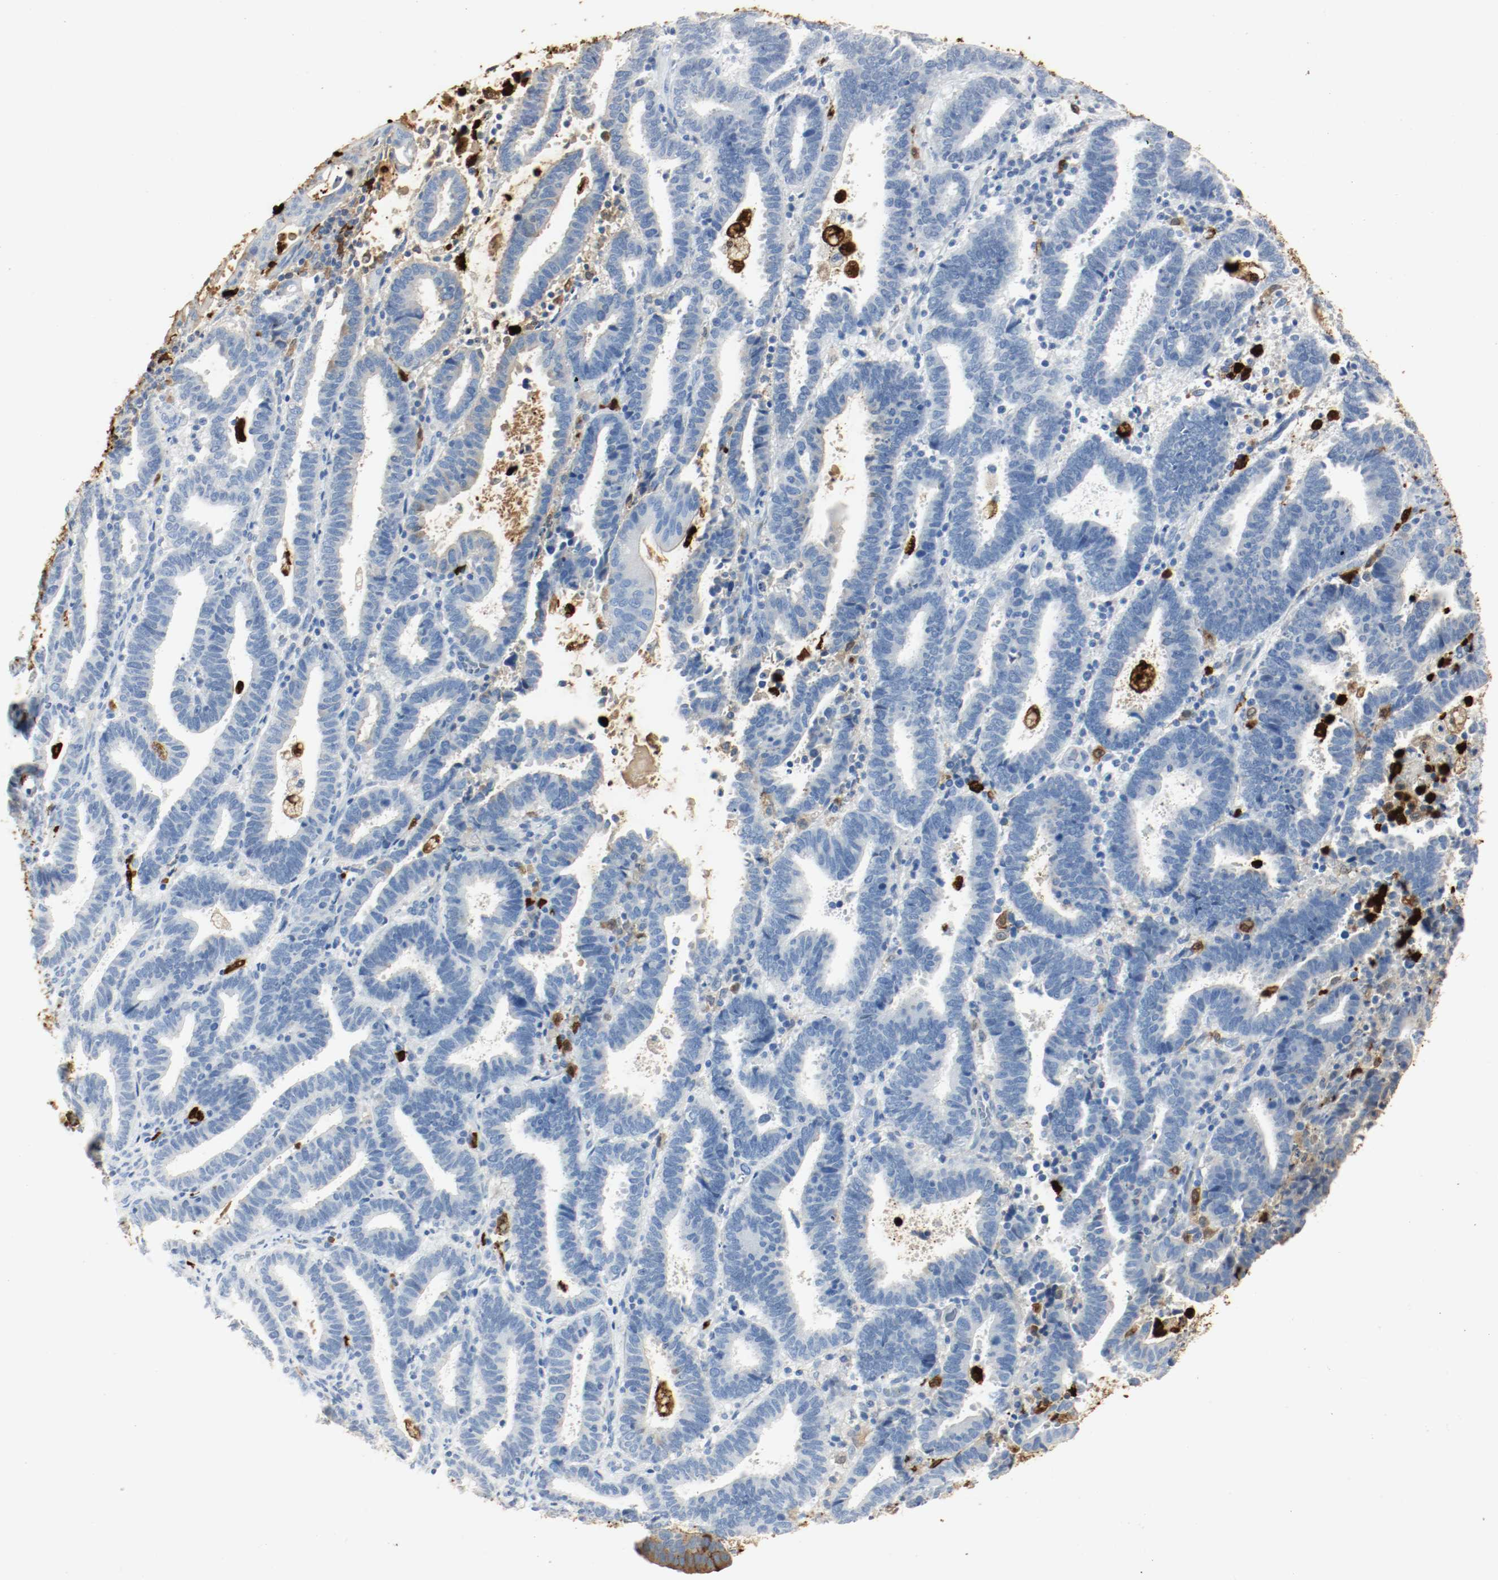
{"staining": {"intensity": "moderate", "quantity": "25%-75%", "location": "cytoplasmic/membranous"}, "tissue": "endometrial cancer", "cell_type": "Tumor cells", "image_type": "cancer", "snomed": [{"axis": "morphology", "description": "Adenocarcinoma, NOS"}, {"axis": "topography", "description": "Uterus"}], "caption": "Protein expression by IHC reveals moderate cytoplasmic/membranous positivity in approximately 25%-75% of tumor cells in endometrial adenocarcinoma.", "gene": "S100A9", "patient": {"sex": "female", "age": 83}}